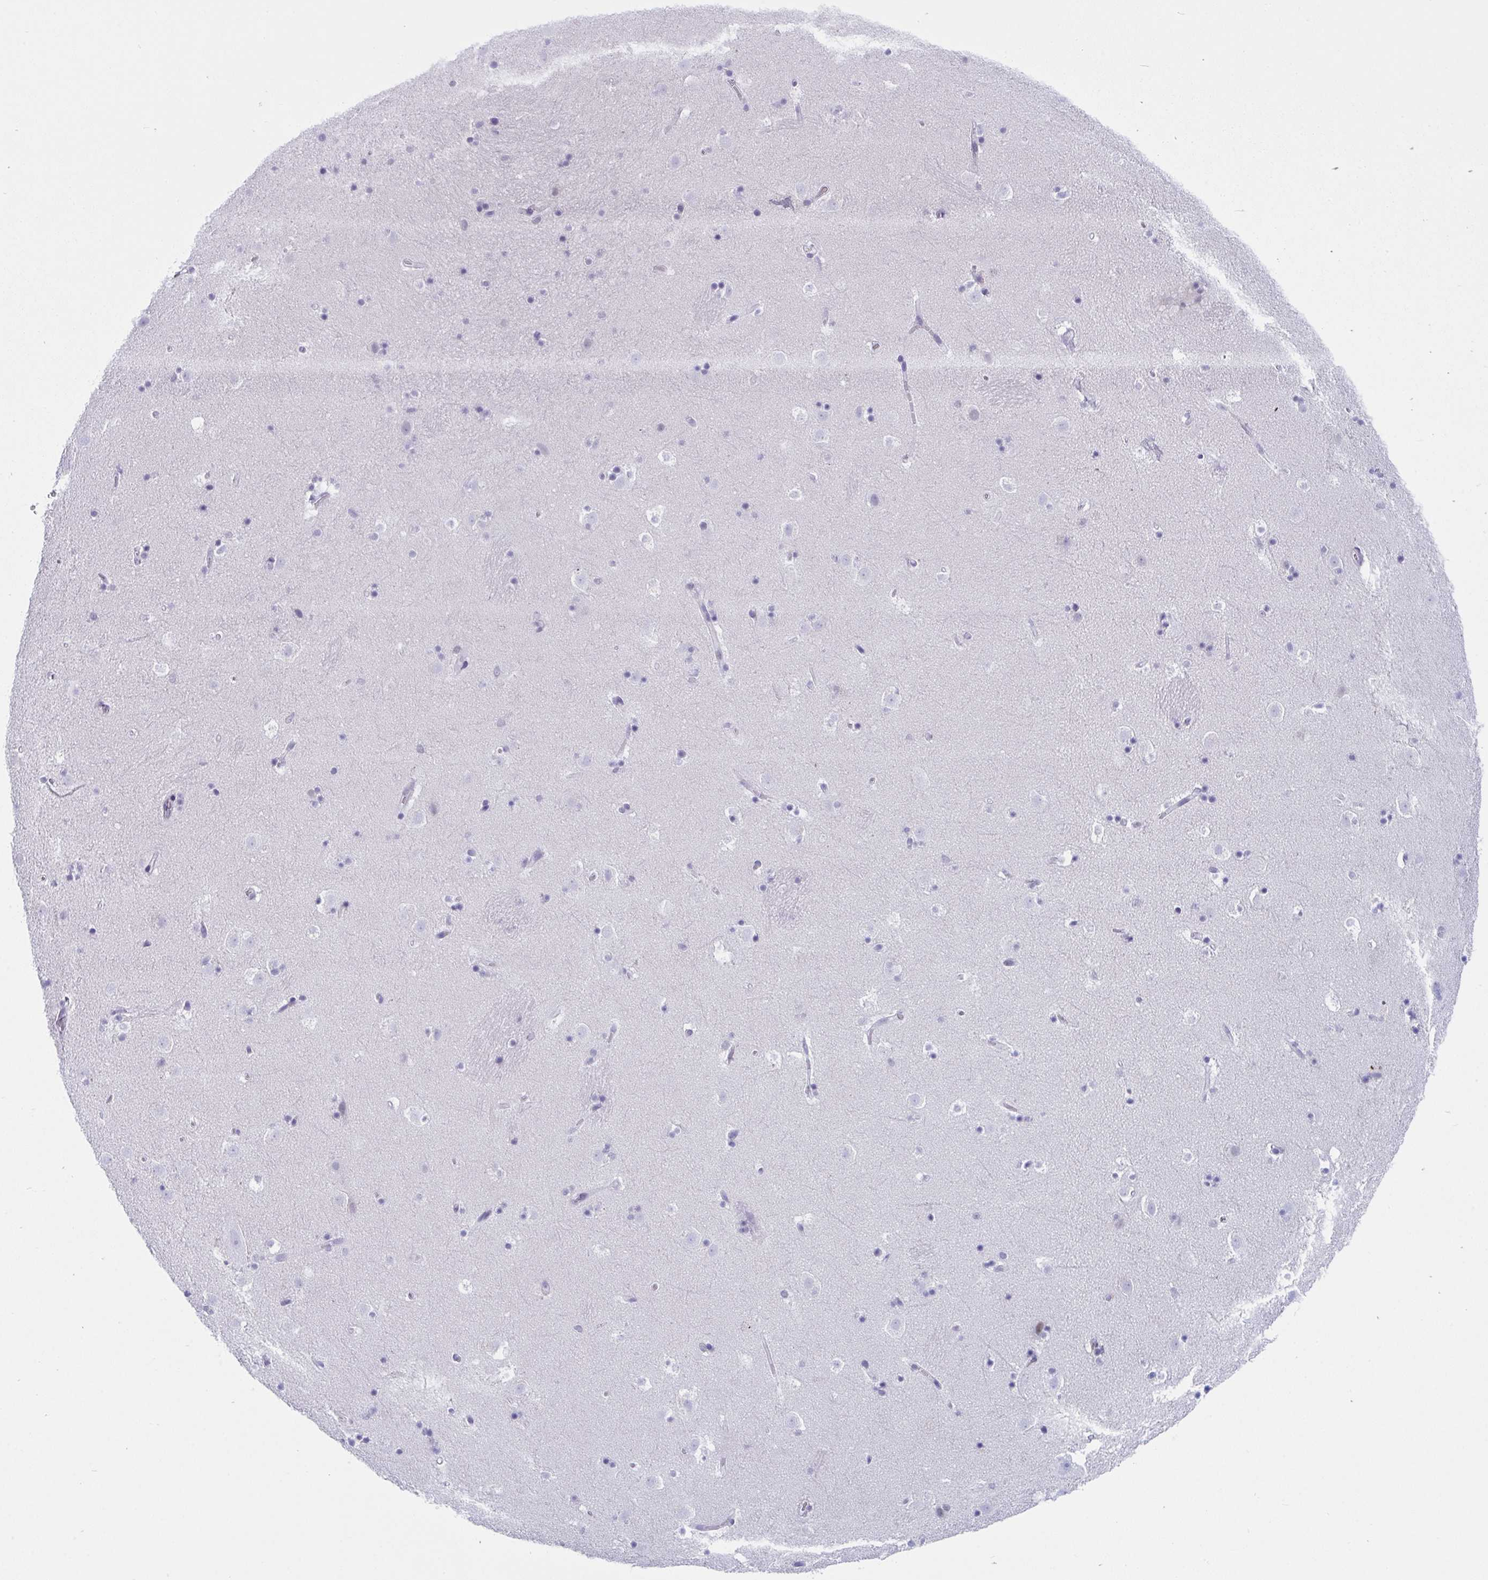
{"staining": {"intensity": "negative", "quantity": "none", "location": "none"}, "tissue": "caudate", "cell_type": "Glial cells", "image_type": "normal", "snomed": [{"axis": "morphology", "description": "Normal tissue, NOS"}, {"axis": "topography", "description": "Lateral ventricle wall"}], "caption": "A high-resolution photomicrograph shows IHC staining of normal caudate, which demonstrates no significant staining in glial cells. Brightfield microscopy of immunohistochemistry stained with DAB (3,3'-diaminobenzidine) (brown) and hematoxylin (blue), captured at high magnification.", "gene": "CDK13", "patient": {"sex": "male", "age": 37}}